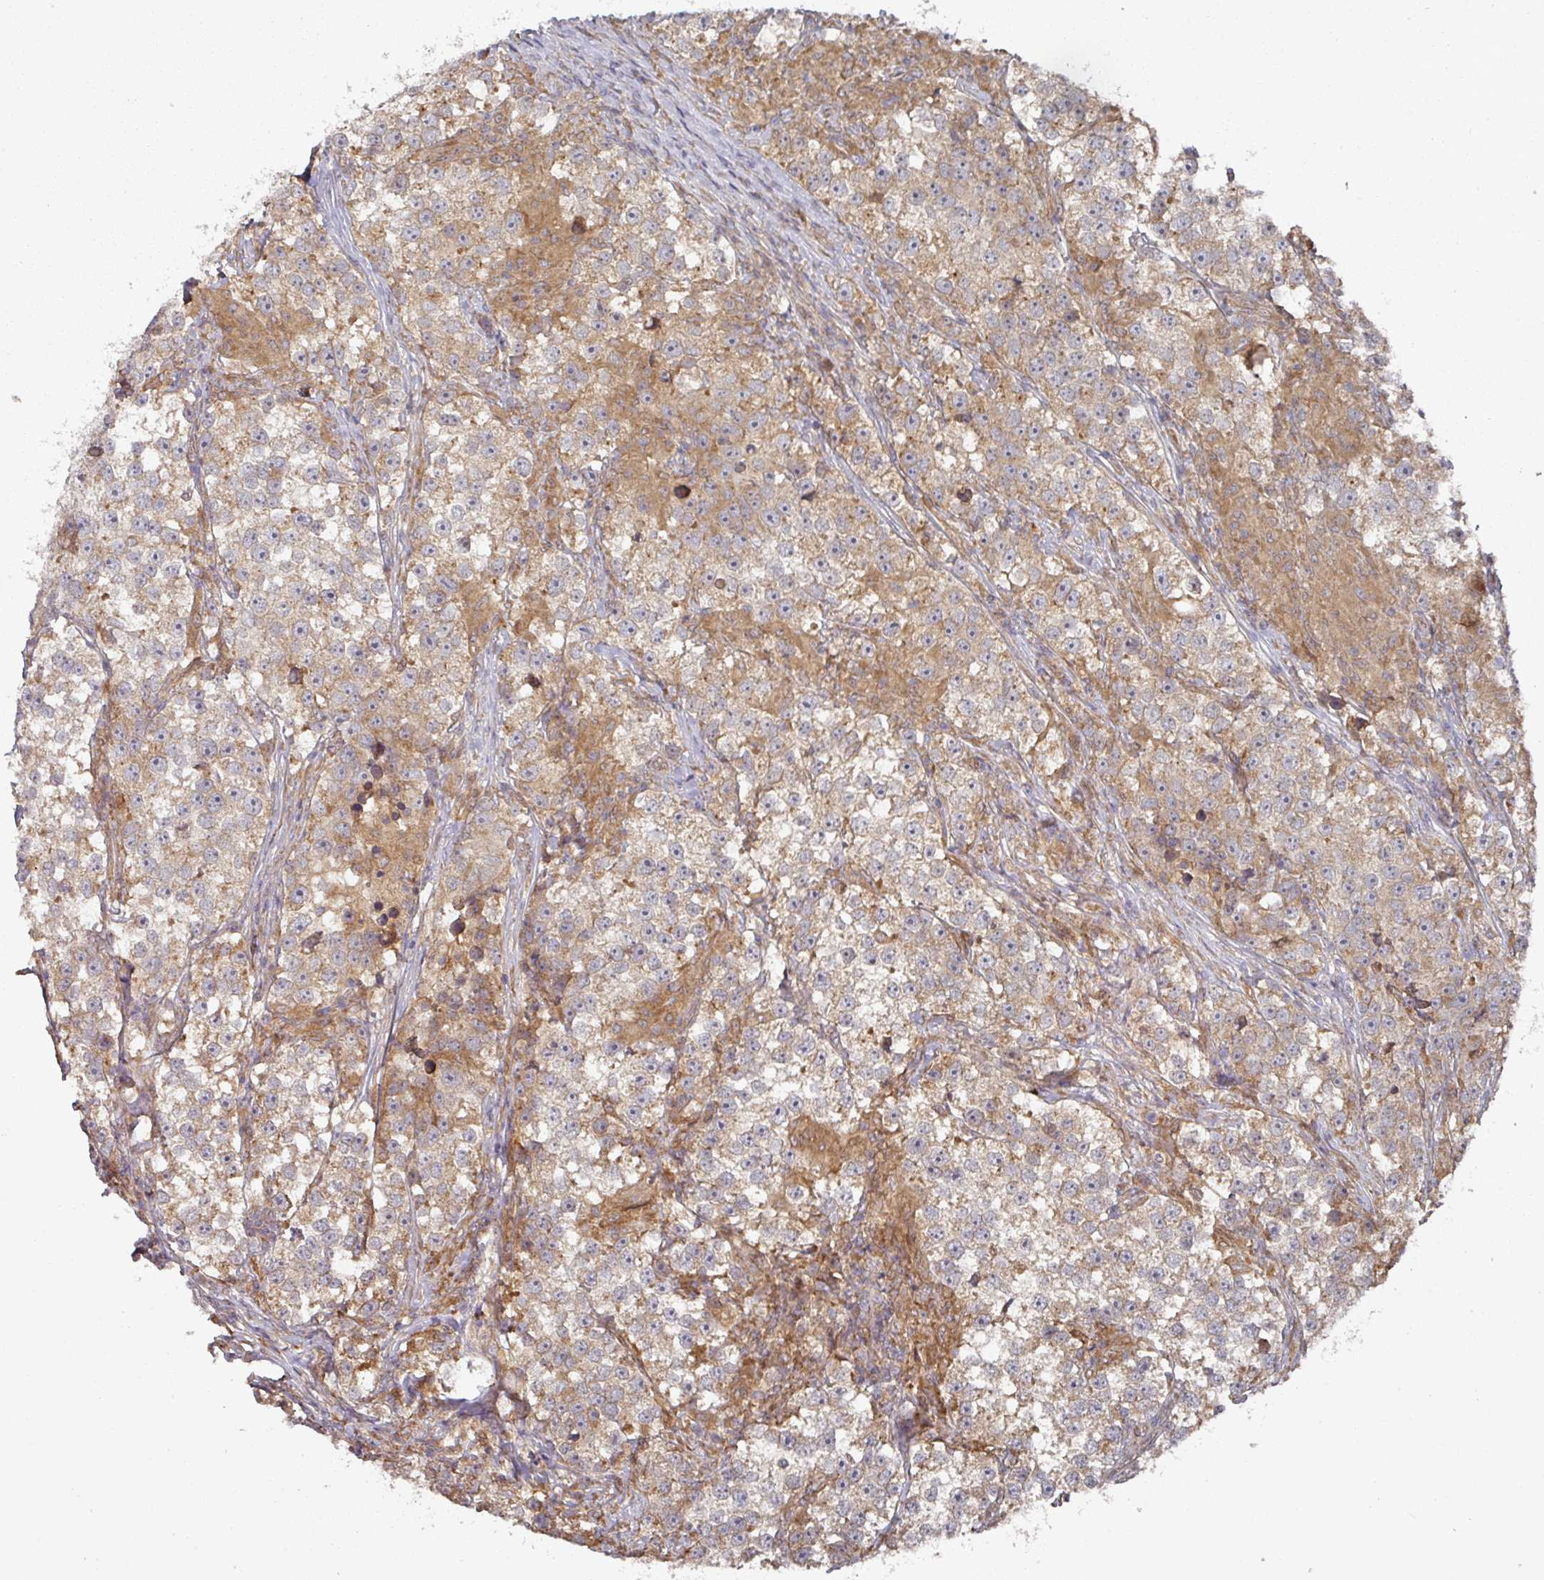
{"staining": {"intensity": "weak", "quantity": ">75%", "location": "cytoplasmic/membranous"}, "tissue": "testis cancer", "cell_type": "Tumor cells", "image_type": "cancer", "snomed": [{"axis": "morphology", "description": "Seminoma, NOS"}, {"axis": "topography", "description": "Testis"}], "caption": "The immunohistochemical stain labels weak cytoplasmic/membranous positivity in tumor cells of testis cancer (seminoma) tissue. The protein of interest is shown in brown color, while the nuclei are stained blue.", "gene": "CEP95", "patient": {"sex": "male", "age": 46}}